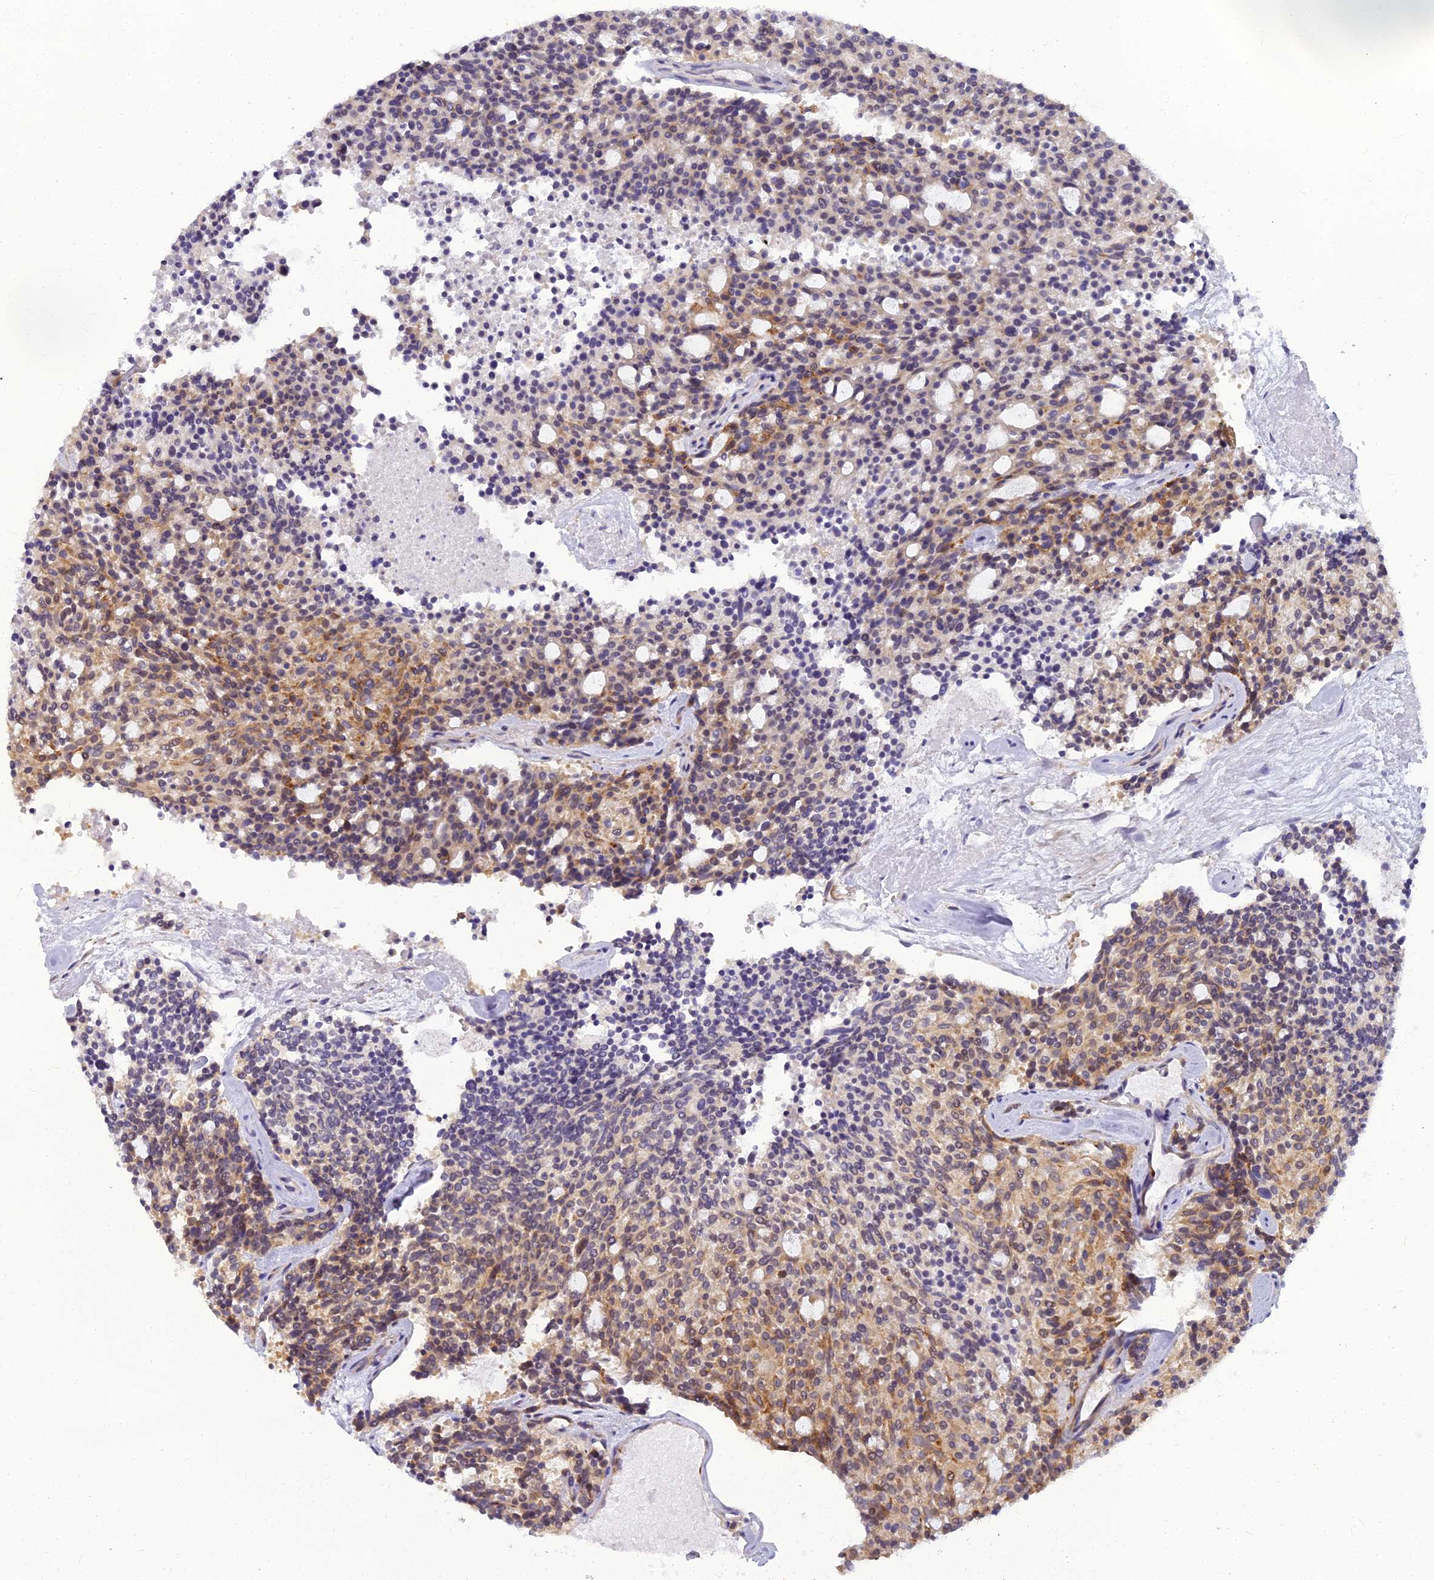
{"staining": {"intensity": "moderate", "quantity": "25%-75%", "location": "cytoplasmic/membranous,nuclear"}, "tissue": "carcinoid", "cell_type": "Tumor cells", "image_type": "cancer", "snomed": [{"axis": "morphology", "description": "Carcinoid, malignant, NOS"}, {"axis": "topography", "description": "Pancreas"}], "caption": "This micrograph exhibits immunohistochemistry staining of human carcinoid, with medium moderate cytoplasmic/membranous and nuclear expression in about 25%-75% of tumor cells.", "gene": "RGL3", "patient": {"sex": "female", "age": 54}}